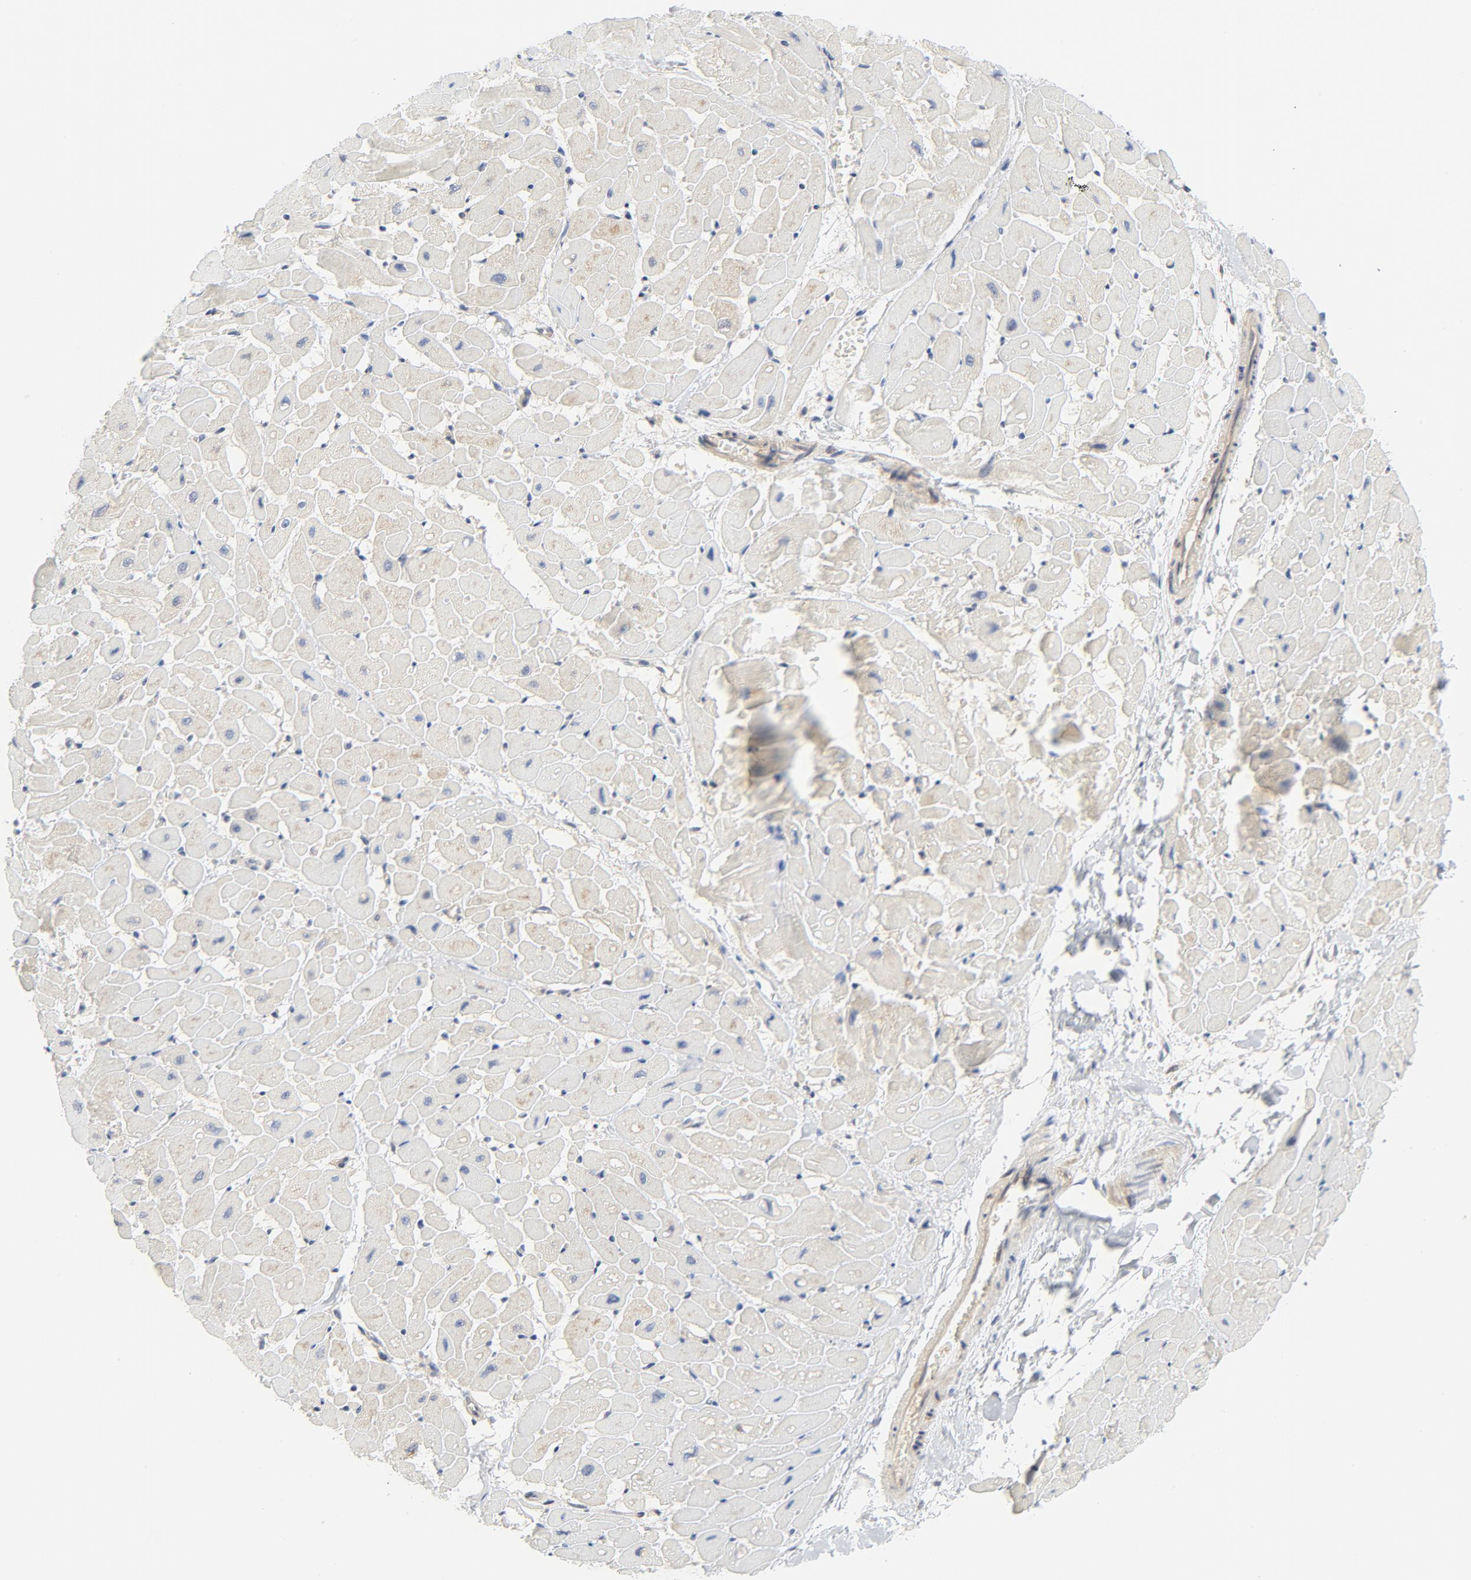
{"staining": {"intensity": "negative", "quantity": "none", "location": "none"}, "tissue": "heart muscle", "cell_type": "Cardiomyocytes", "image_type": "normal", "snomed": [{"axis": "morphology", "description": "Normal tissue, NOS"}, {"axis": "topography", "description": "Heart"}], "caption": "The immunohistochemistry (IHC) image has no significant positivity in cardiomyocytes of heart muscle. Nuclei are stained in blue.", "gene": "BAD", "patient": {"sex": "male", "age": 45}}